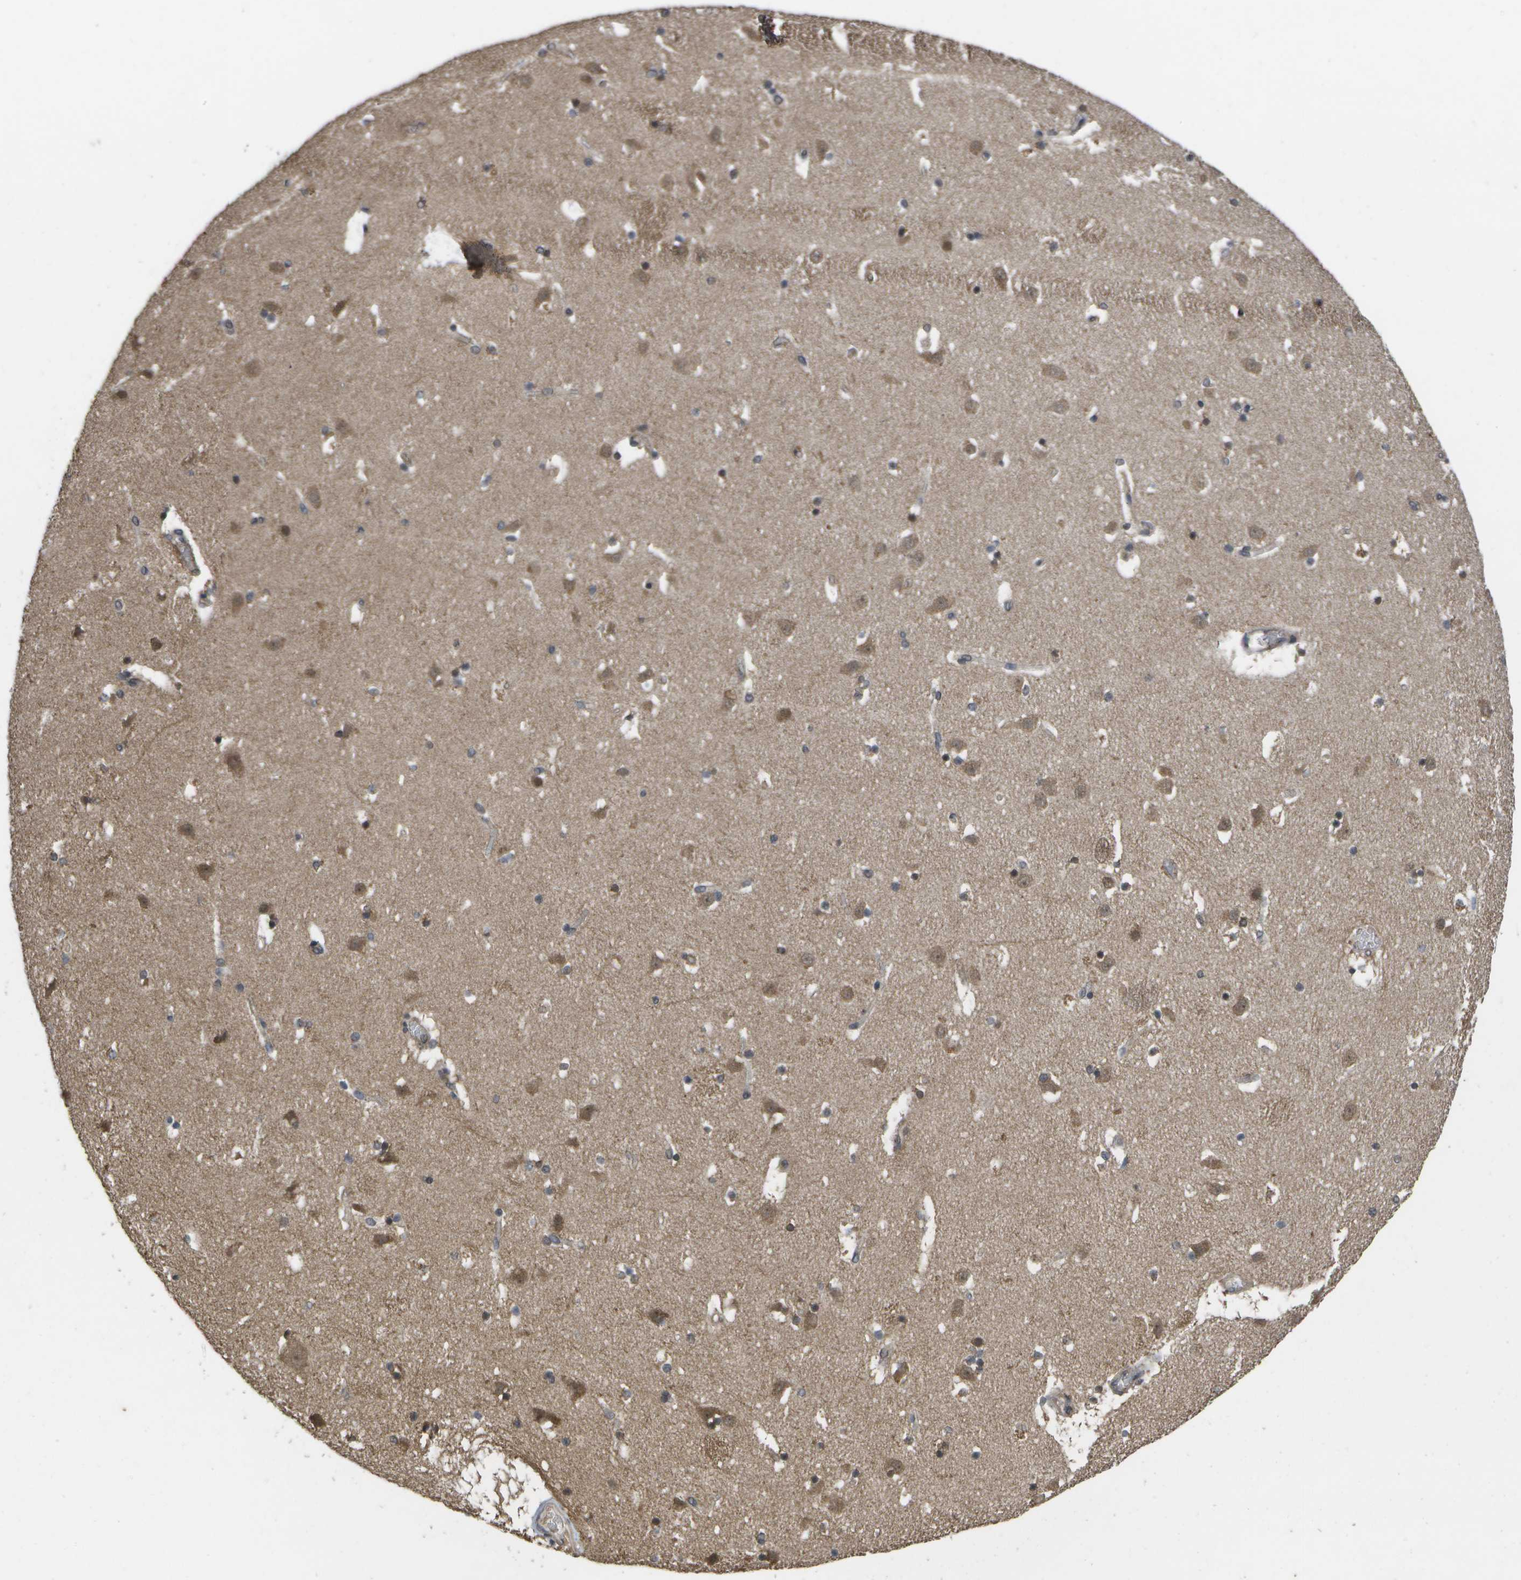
{"staining": {"intensity": "moderate", "quantity": "25%-75%", "location": "cytoplasmic/membranous"}, "tissue": "caudate", "cell_type": "Glial cells", "image_type": "normal", "snomed": [{"axis": "morphology", "description": "Normal tissue, NOS"}, {"axis": "topography", "description": "Lateral ventricle wall"}], "caption": "Immunohistochemical staining of normal human caudate reveals medium levels of moderate cytoplasmic/membranous staining in about 25%-75% of glial cells. (IHC, brightfield microscopy, high magnification).", "gene": "ALAS1", "patient": {"sex": "male", "age": 45}}